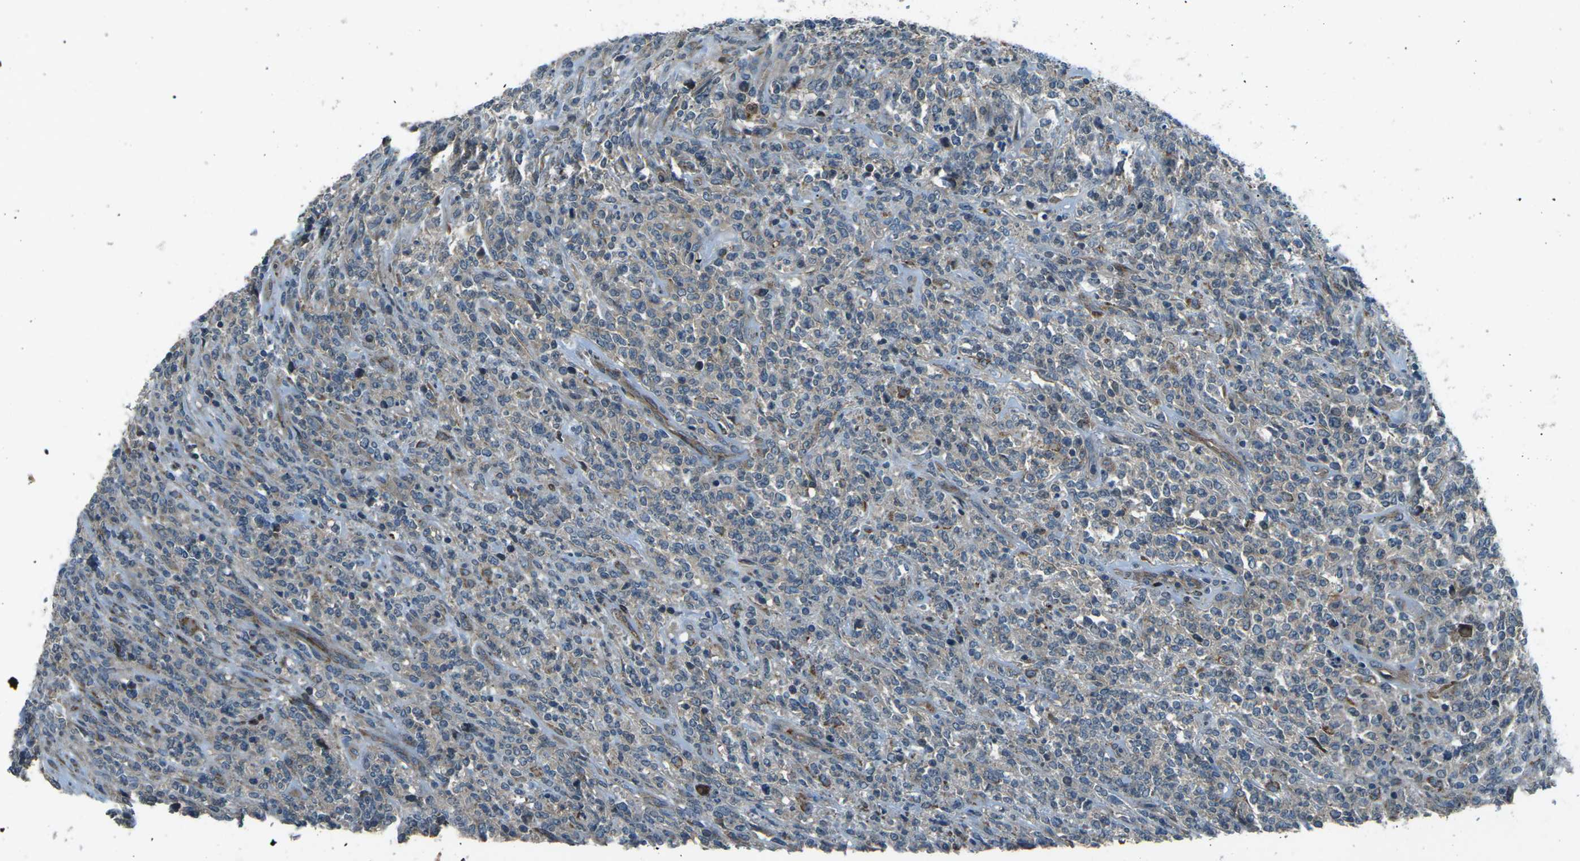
{"staining": {"intensity": "weak", "quantity": "<25%", "location": "cytoplasmic/membranous"}, "tissue": "lymphoma", "cell_type": "Tumor cells", "image_type": "cancer", "snomed": [{"axis": "morphology", "description": "Malignant lymphoma, non-Hodgkin's type, High grade"}, {"axis": "topography", "description": "Soft tissue"}], "caption": "Image shows no significant protein staining in tumor cells of high-grade malignant lymphoma, non-Hodgkin's type.", "gene": "AFAP1", "patient": {"sex": "male", "age": 18}}